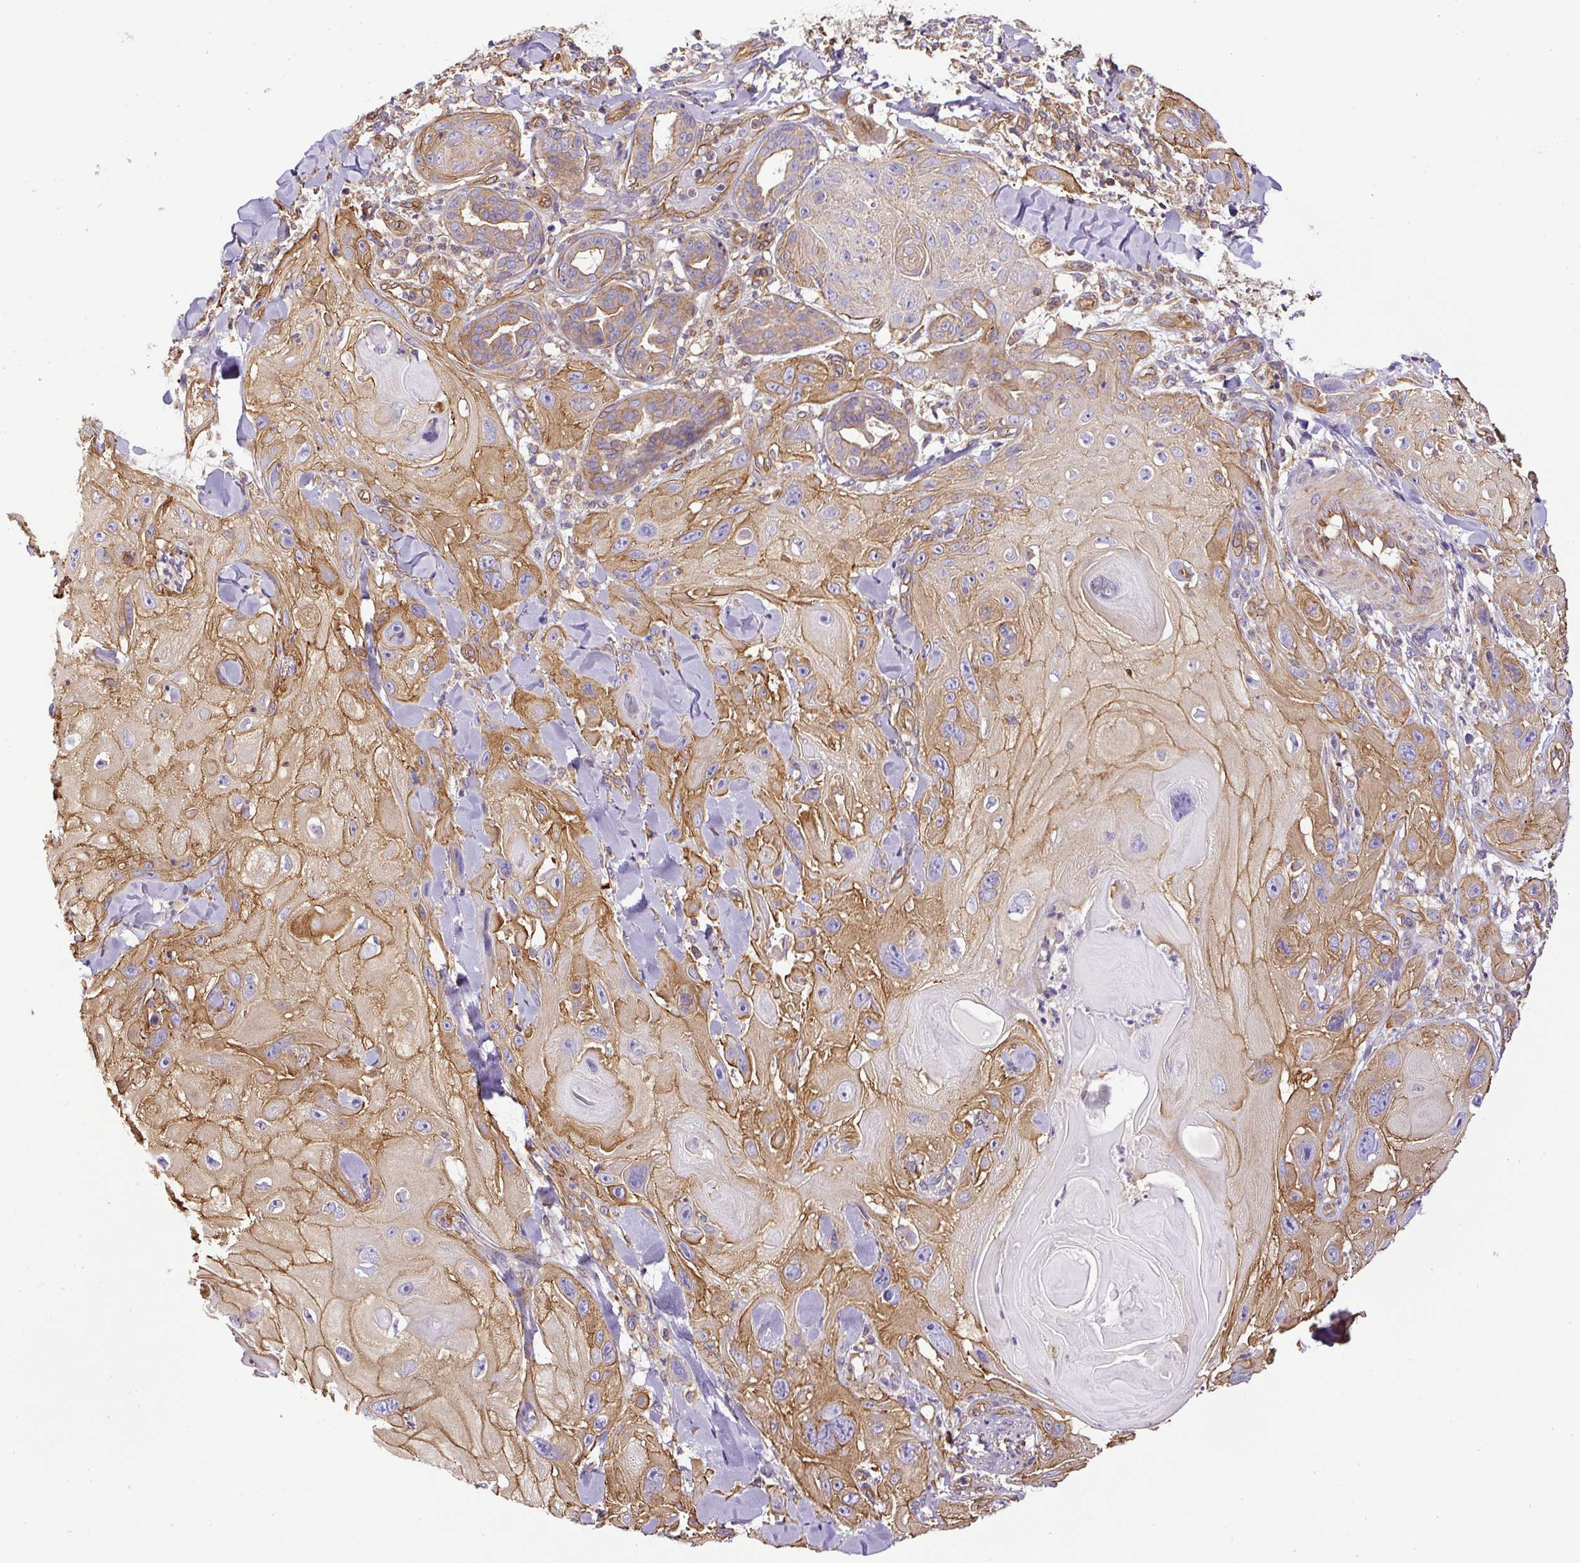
{"staining": {"intensity": "moderate", "quantity": ">75%", "location": "cytoplasmic/membranous"}, "tissue": "skin cancer", "cell_type": "Tumor cells", "image_type": "cancer", "snomed": [{"axis": "morphology", "description": "Normal tissue, NOS"}, {"axis": "morphology", "description": "Squamous cell carcinoma, NOS"}, {"axis": "topography", "description": "Skin"}], "caption": "Immunohistochemical staining of squamous cell carcinoma (skin) displays medium levels of moderate cytoplasmic/membranous positivity in about >75% of tumor cells.", "gene": "DCTN1", "patient": {"sex": "male", "age": 72}}